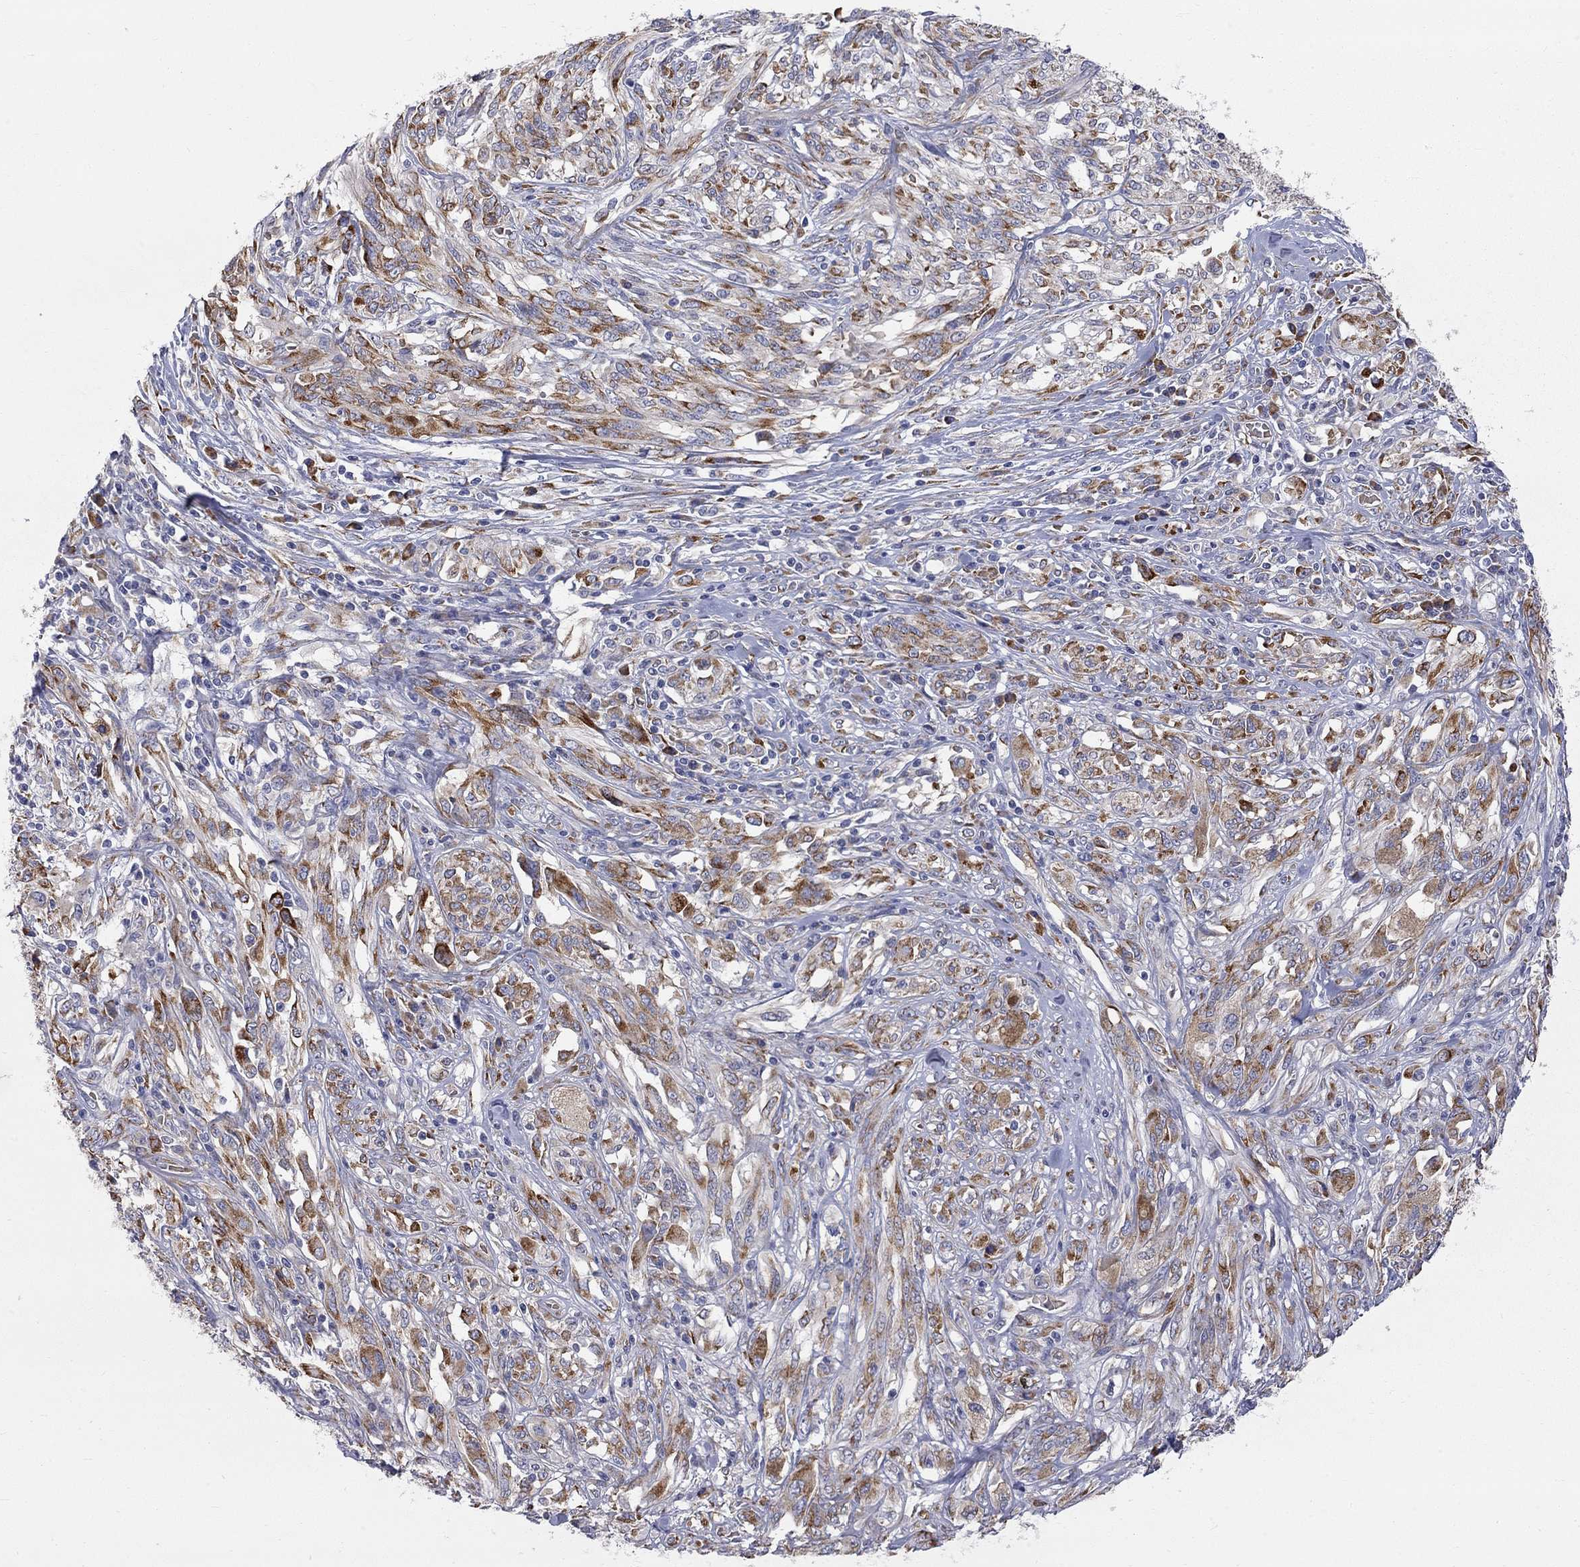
{"staining": {"intensity": "moderate", "quantity": "25%-75%", "location": "cytoplasmic/membranous"}, "tissue": "melanoma", "cell_type": "Tumor cells", "image_type": "cancer", "snomed": [{"axis": "morphology", "description": "Malignant melanoma, NOS"}, {"axis": "topography", "description": "Skin"}], "caption": "This is an image of immunohistochemistry (IHC) staining of melanoma, which shows moderate expression in the cytoplasmic/membranous of tumor cells.", "gene": "CASTOR1", "patient": {"sex": "female", "age": 91}}